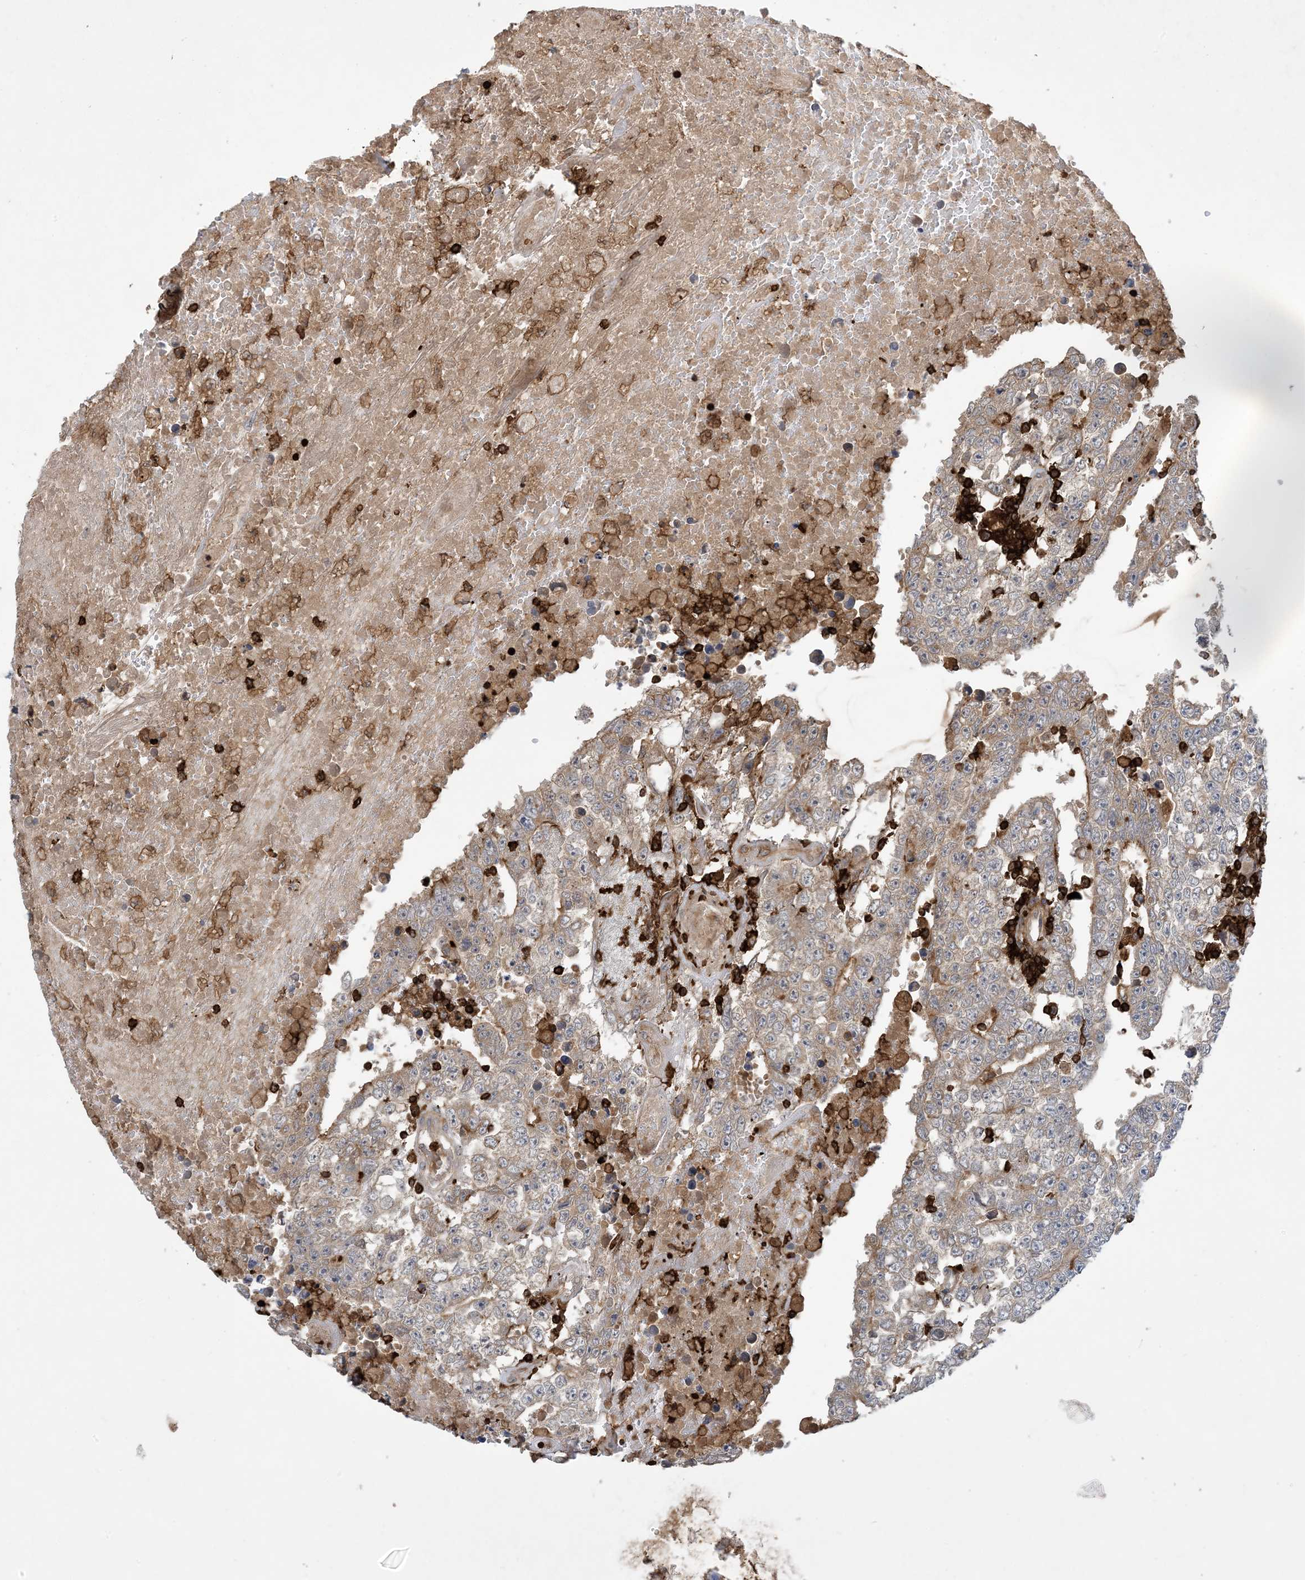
{"staining": {"intensity": "weak", "quantity": ">75%", "location": "cytoplasmic/membranous"}, "tissue": "testis cancer", "cell_type": "Tumor cells", "image_type": "cancer", "snomed": [{"axis": "morphology", "description": "Carcinoma, Embryonal, NOS"}, {"axis": "topography", "description": "Testis"}], "caption": "Brown immunohistochemical staining in testis embryonal carcinoma exhibits weak cytoplasmic/membranous expression in about >75% of tumor cells.", "gene": "AK9", "patient": {"sex": "male", "age": 25}}